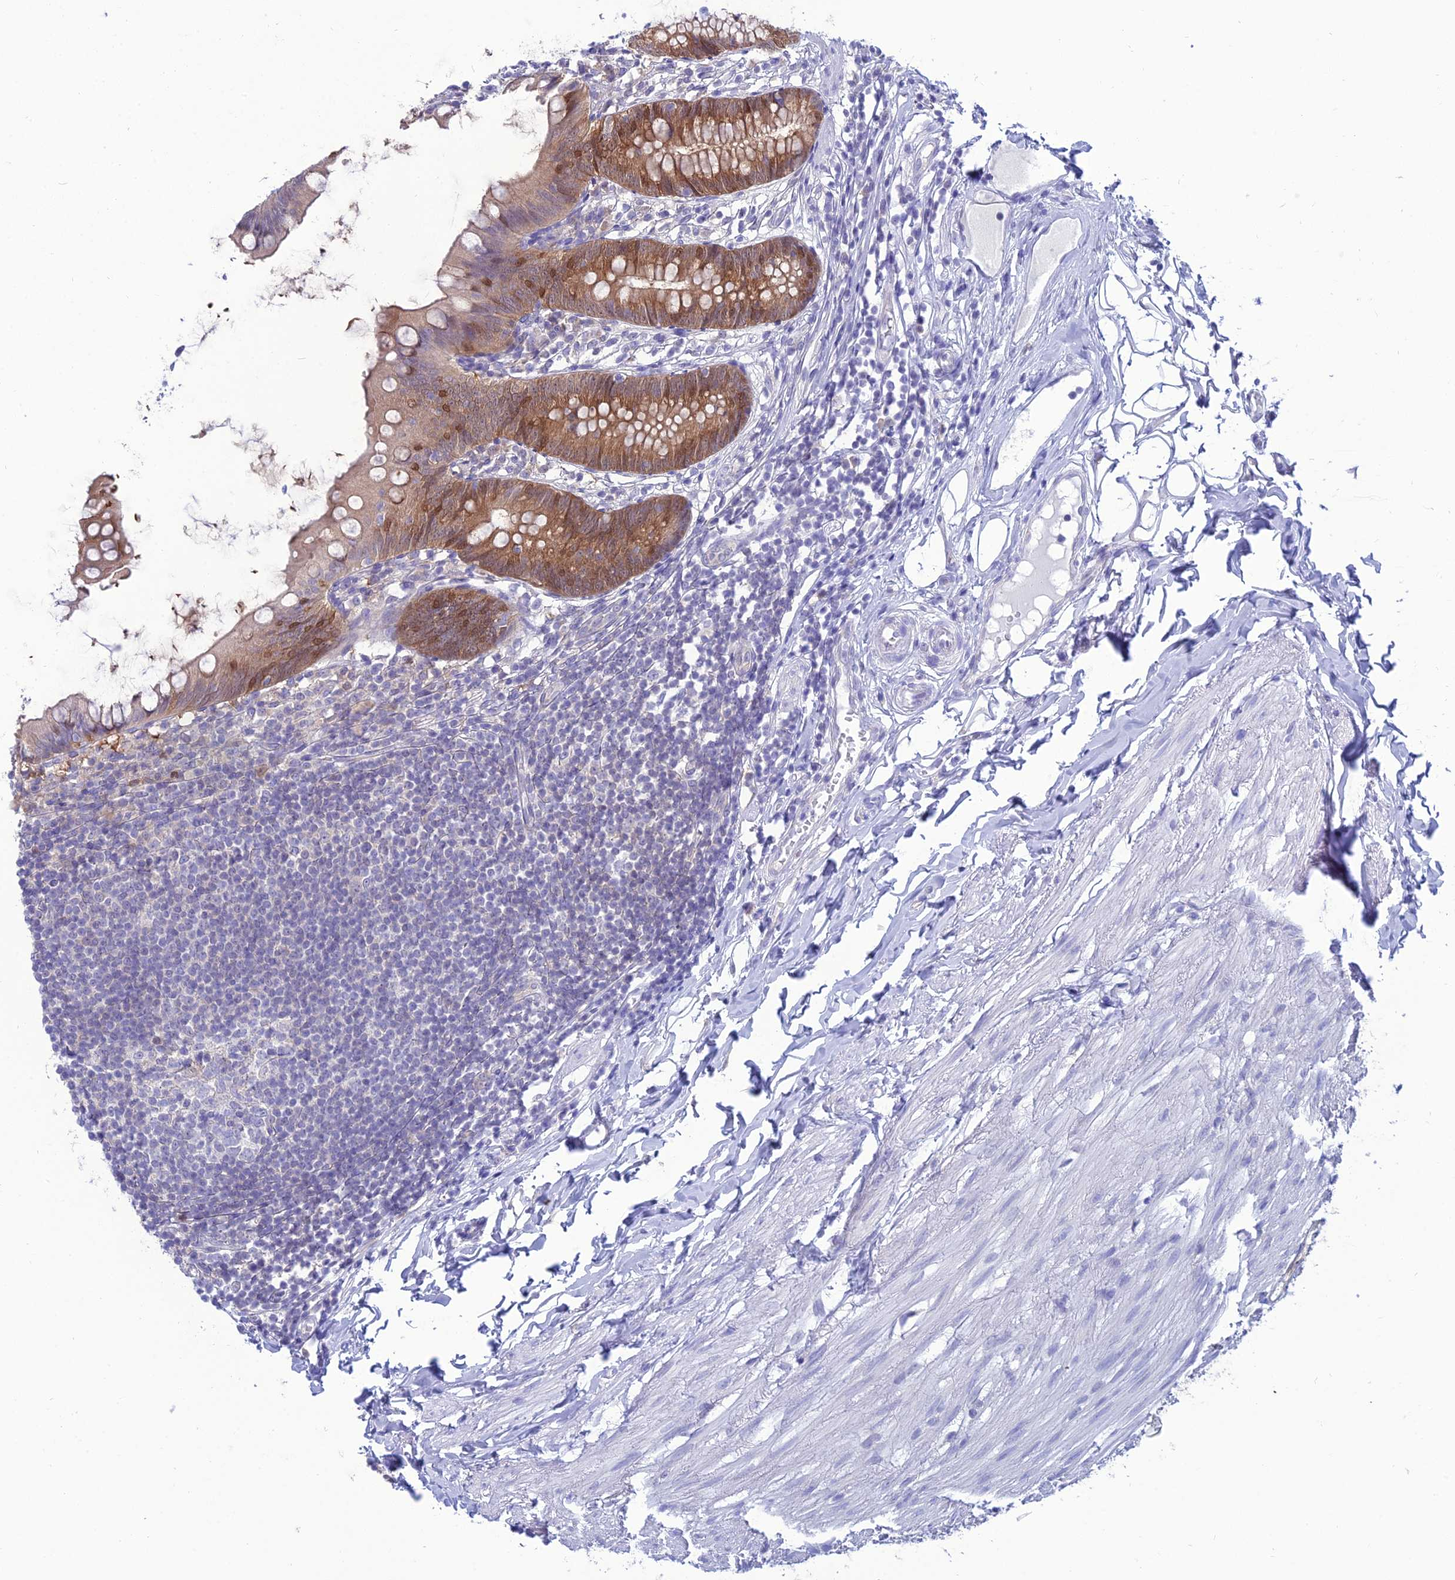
{"staining": {"intensity": "moderate", "quantity": ">75%", "location": "cytoplasmic/membranous,nuclear"}, "tissue": "appendix", "cell_type": "Glandular cells", "image_type": "normal", "snomed": [{"axis": "morphology", "description": "Normal tissue, NOS"}, {"axis": "topography", "description": "Appendix"}], "caption": "Immunohistochemical staining of unremarkable appendix reveals >75% levels of moderate cytoplasmic/membranous,nuclear protein expression in about >75% of glandular cells. (brown staining indicates protein expression, while blue staining denotes nuclei).", "gene": "GNPNAT1", "patient": {"sex": "female", "age": 62}}